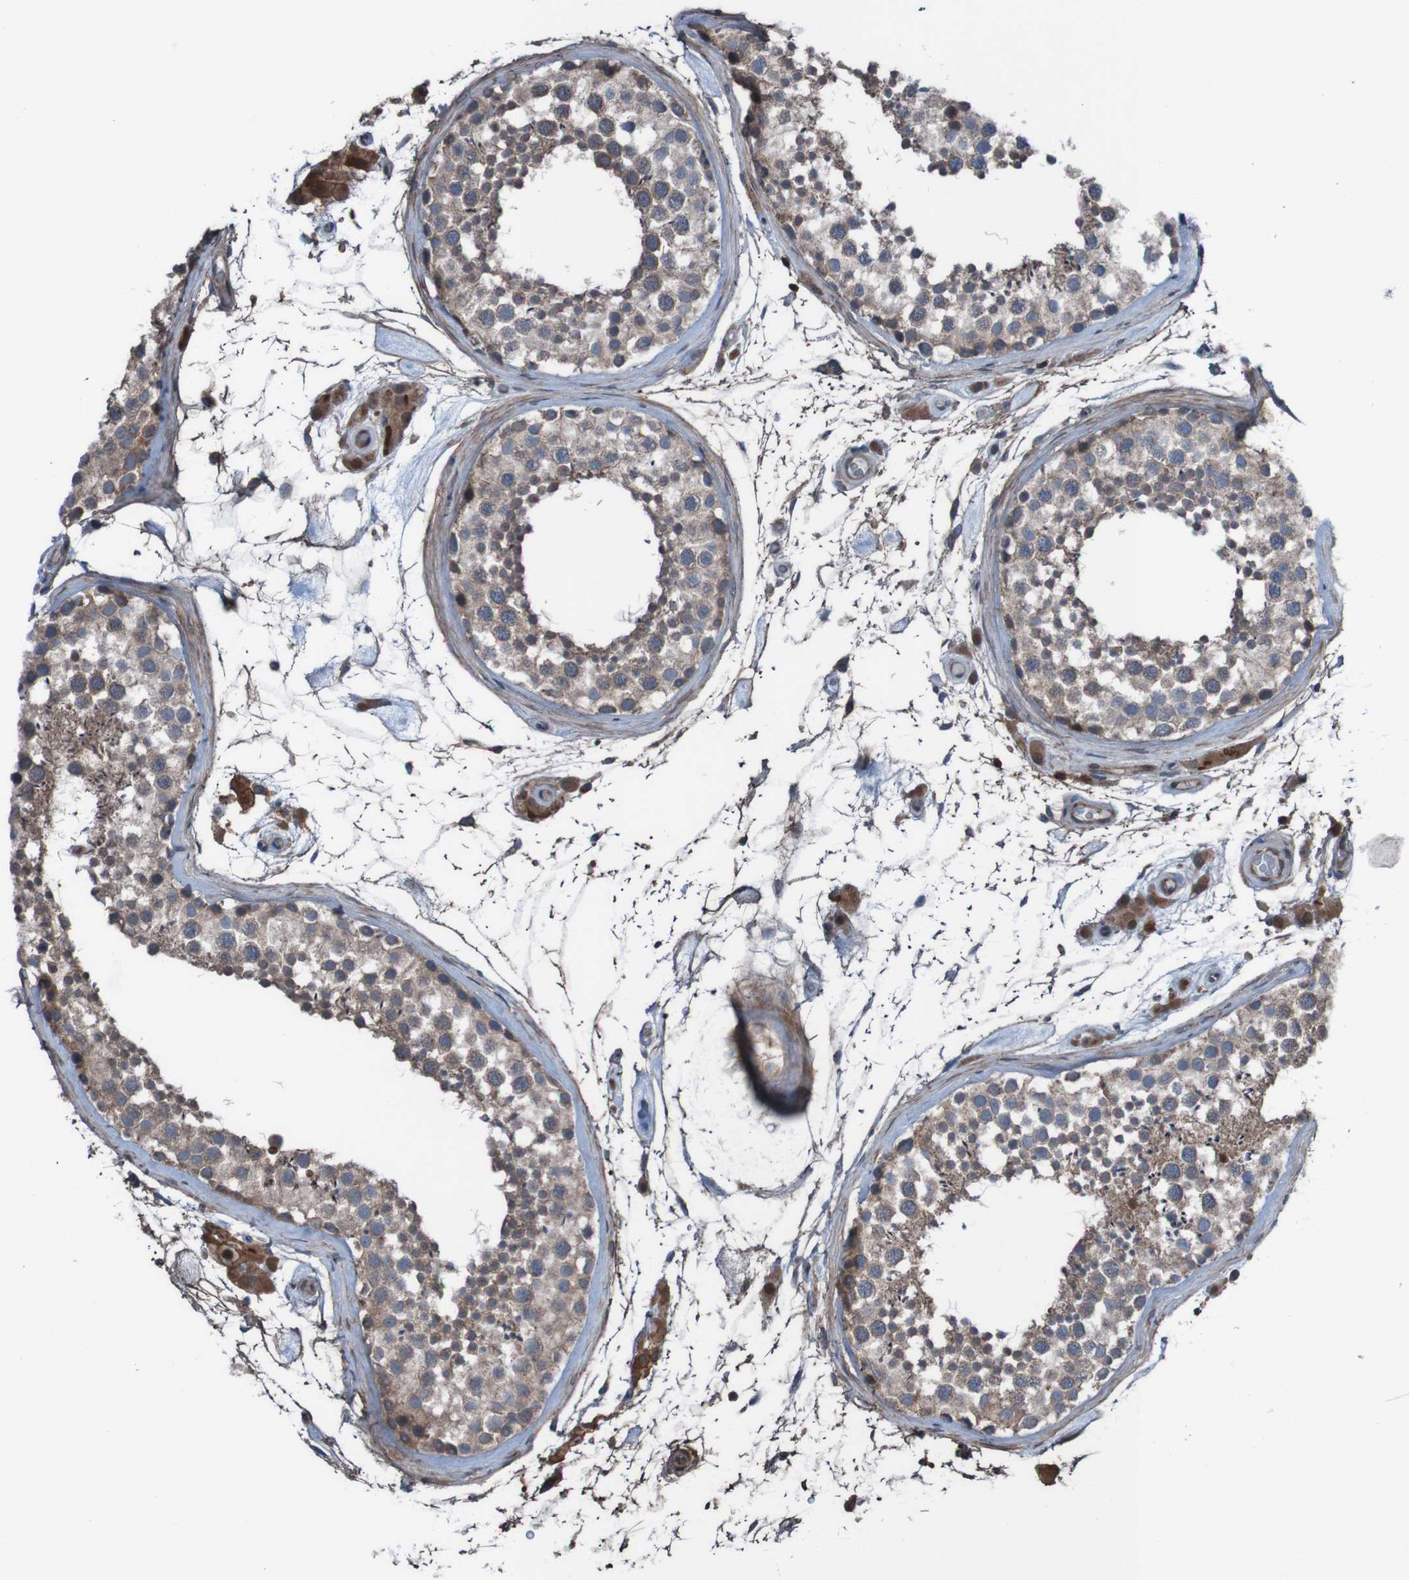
{"staining": {"intensity": "moderate", "quantity": ">75%", "location": "cytoplasmic/membranous"}, "tissue": "testis", "cell_type": "Cells in seminiferous ducts", "image_type": "normal", "snomed": [{"axis": "morphology", "description": "Normal tissue, NOS"}, {"axis": "topography", "description": "Testis"}], "caption": "Protein staining of benign testis exhibits moderate cytoplasmic/membranous positivity in approximately >75% of cells in seminiferous ducts.", "gene": "PDGFB", "patient": {"sex": "male", "age": 46}}